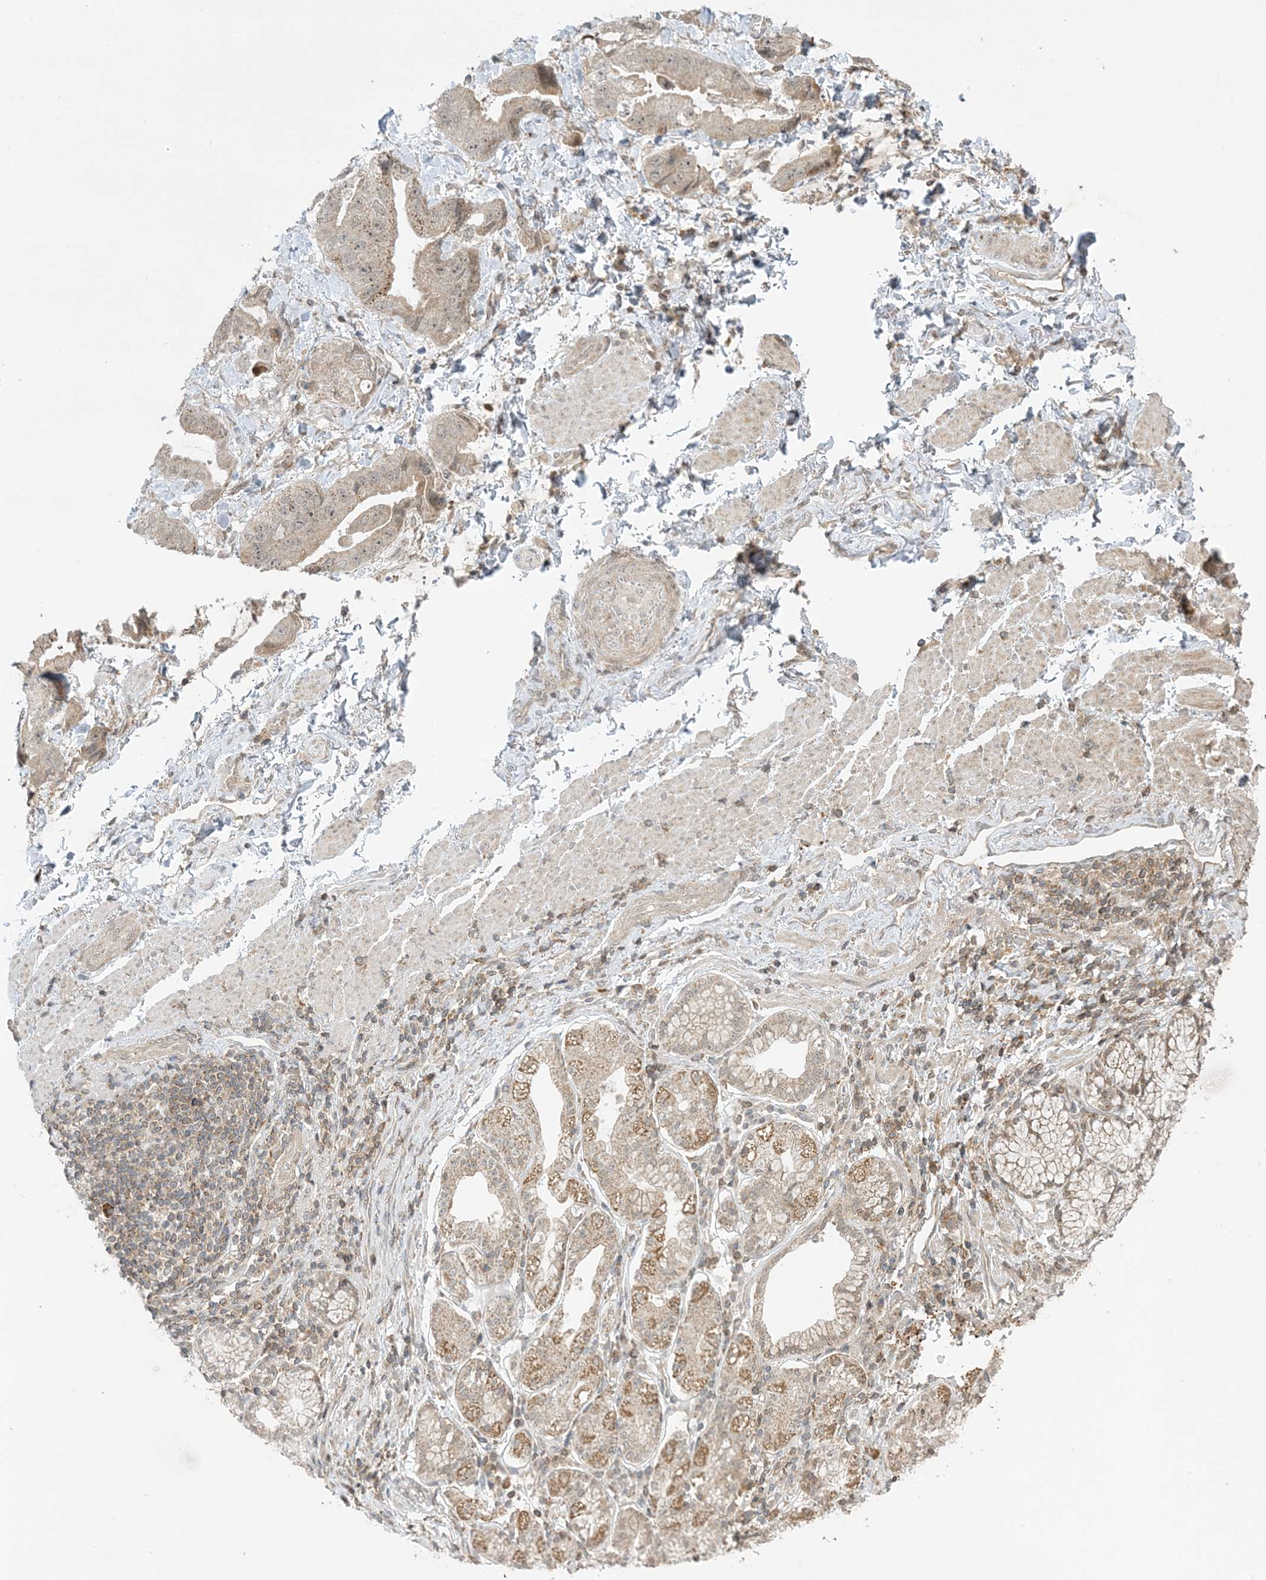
{"staining": {"intensity": "negative", "quantity": "none", "location": "none"}, "tissue": "stomach cancer", "cell_type": "Tumor cells", "image_type": "cancer", "snomed": [{"axis": "morphology", "description": "Adenocarcinoma, NOS"}, {"axis": "topography", "description": "Stomach"}], "caption": "Immunohistochemistry photomicrograph of neoplastic tissue: human stomach cancer (adenocarcinoma) stained with DAB displays no significant protein expression in tumor cells.", "gene": "PHLDB2", "patient": {"sex": "male", "age": 62}}